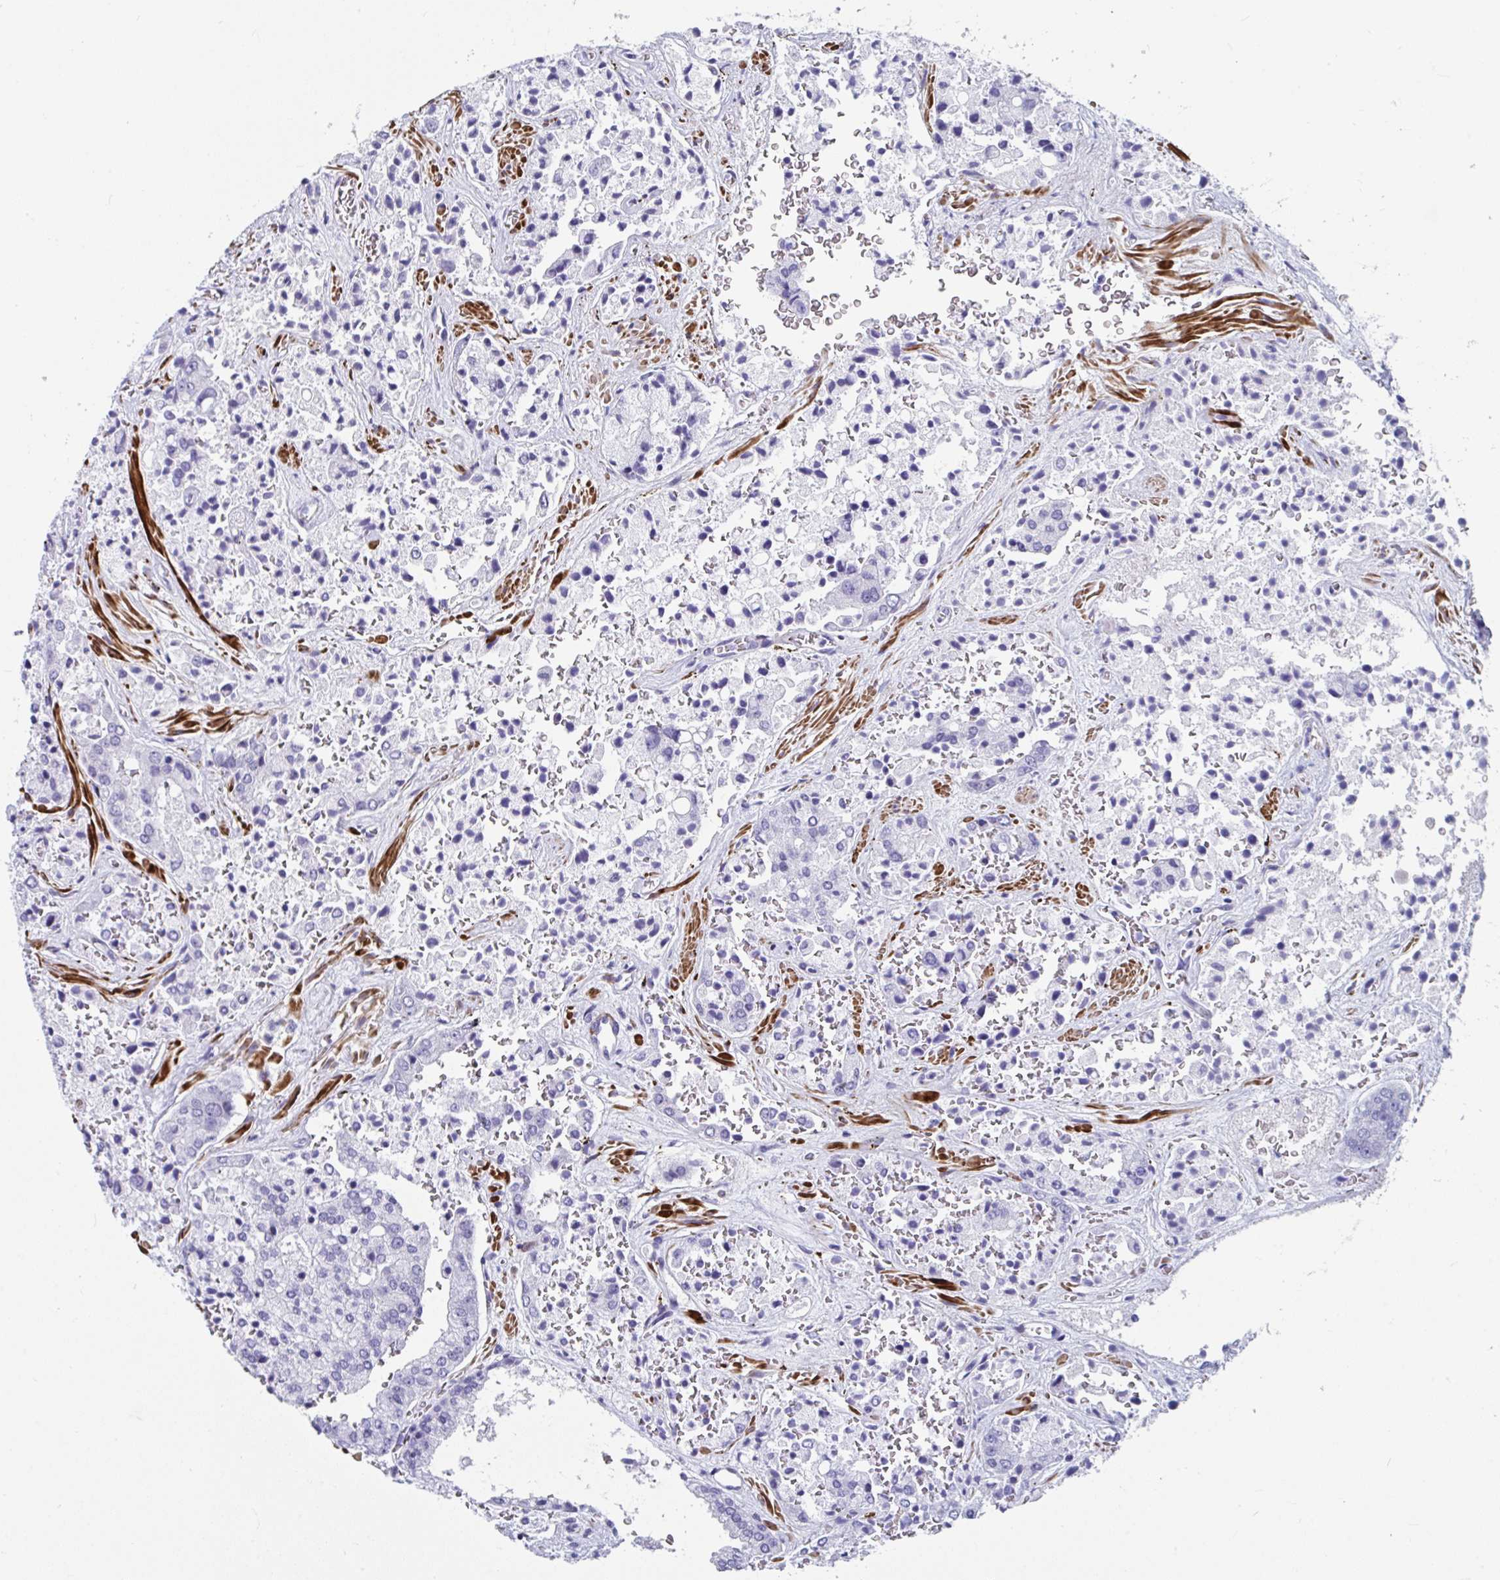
{"staining": {"intensity": "negative", "quantity": "none", "location": "none"}, "tissue": "prostate cancer", "cell_type": "Tumor cells", "image_type": "cancer", "snomed": [{"axis": "morphology", "description": "Normal tissue, NOS"}, {"axis": "morphology", "description": "Adenocarcinoma, High grade"}, {"axis": "topography", "description": "Prostate"}, {"axis": "topography", "description": "Peripheral nerve tissue"}], "caption": "DAB (3,3'-diaminobenzidine) immunohistochemical staining of prostate cancer exhibits no significant staining in tumor cells. The staining was performed using DAB (3,3'-diaminobenzidine) to visualize the protein expression in brown, while the nuclei were stained in blue with hematoxylin (Magnification: 20x).", "gene": "GRXCR2", "patient": {"sex": "male", "age": 68}}